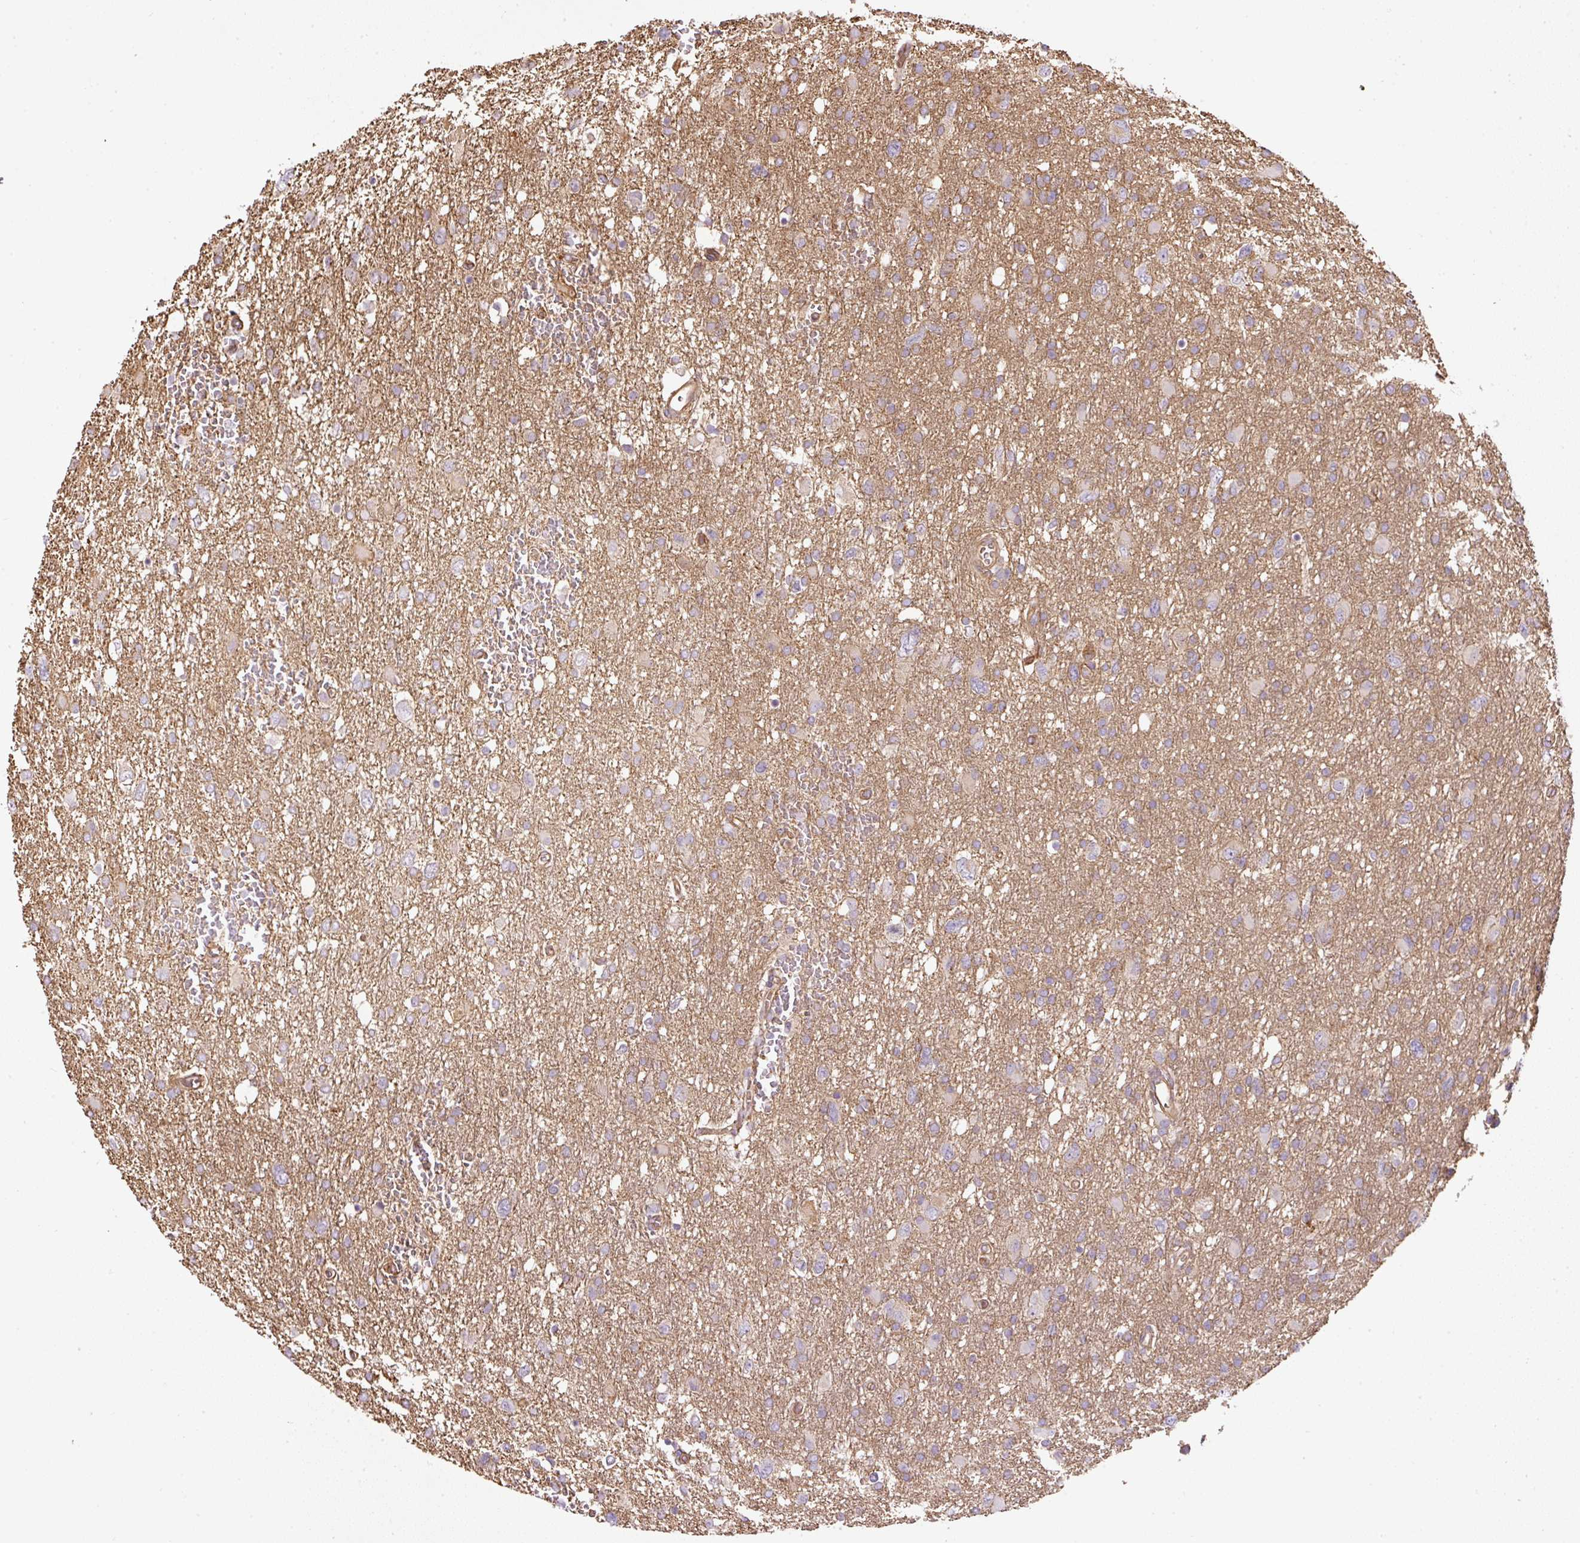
{"staining": {"intensity": "negative", "quantity": "none", "location": "none"}, "tissue": "glioma", "cell_type": "Tumor cells", "image_type": "cancer", "snomed": [{"axis": "morphology", "description": "Glioma, malignant, High grade"}, {"axis": "topography", "description": "Brain"}], "caption": "DAB immunohistochemical staining of high-grade glioma (malignant) reveals no significant staining in tumor cells. (DAB immunohistochemistry with hematoxylin counter stain).", "gene": "B3GALT5", "patient": {"sex": "male", "age": 61}}